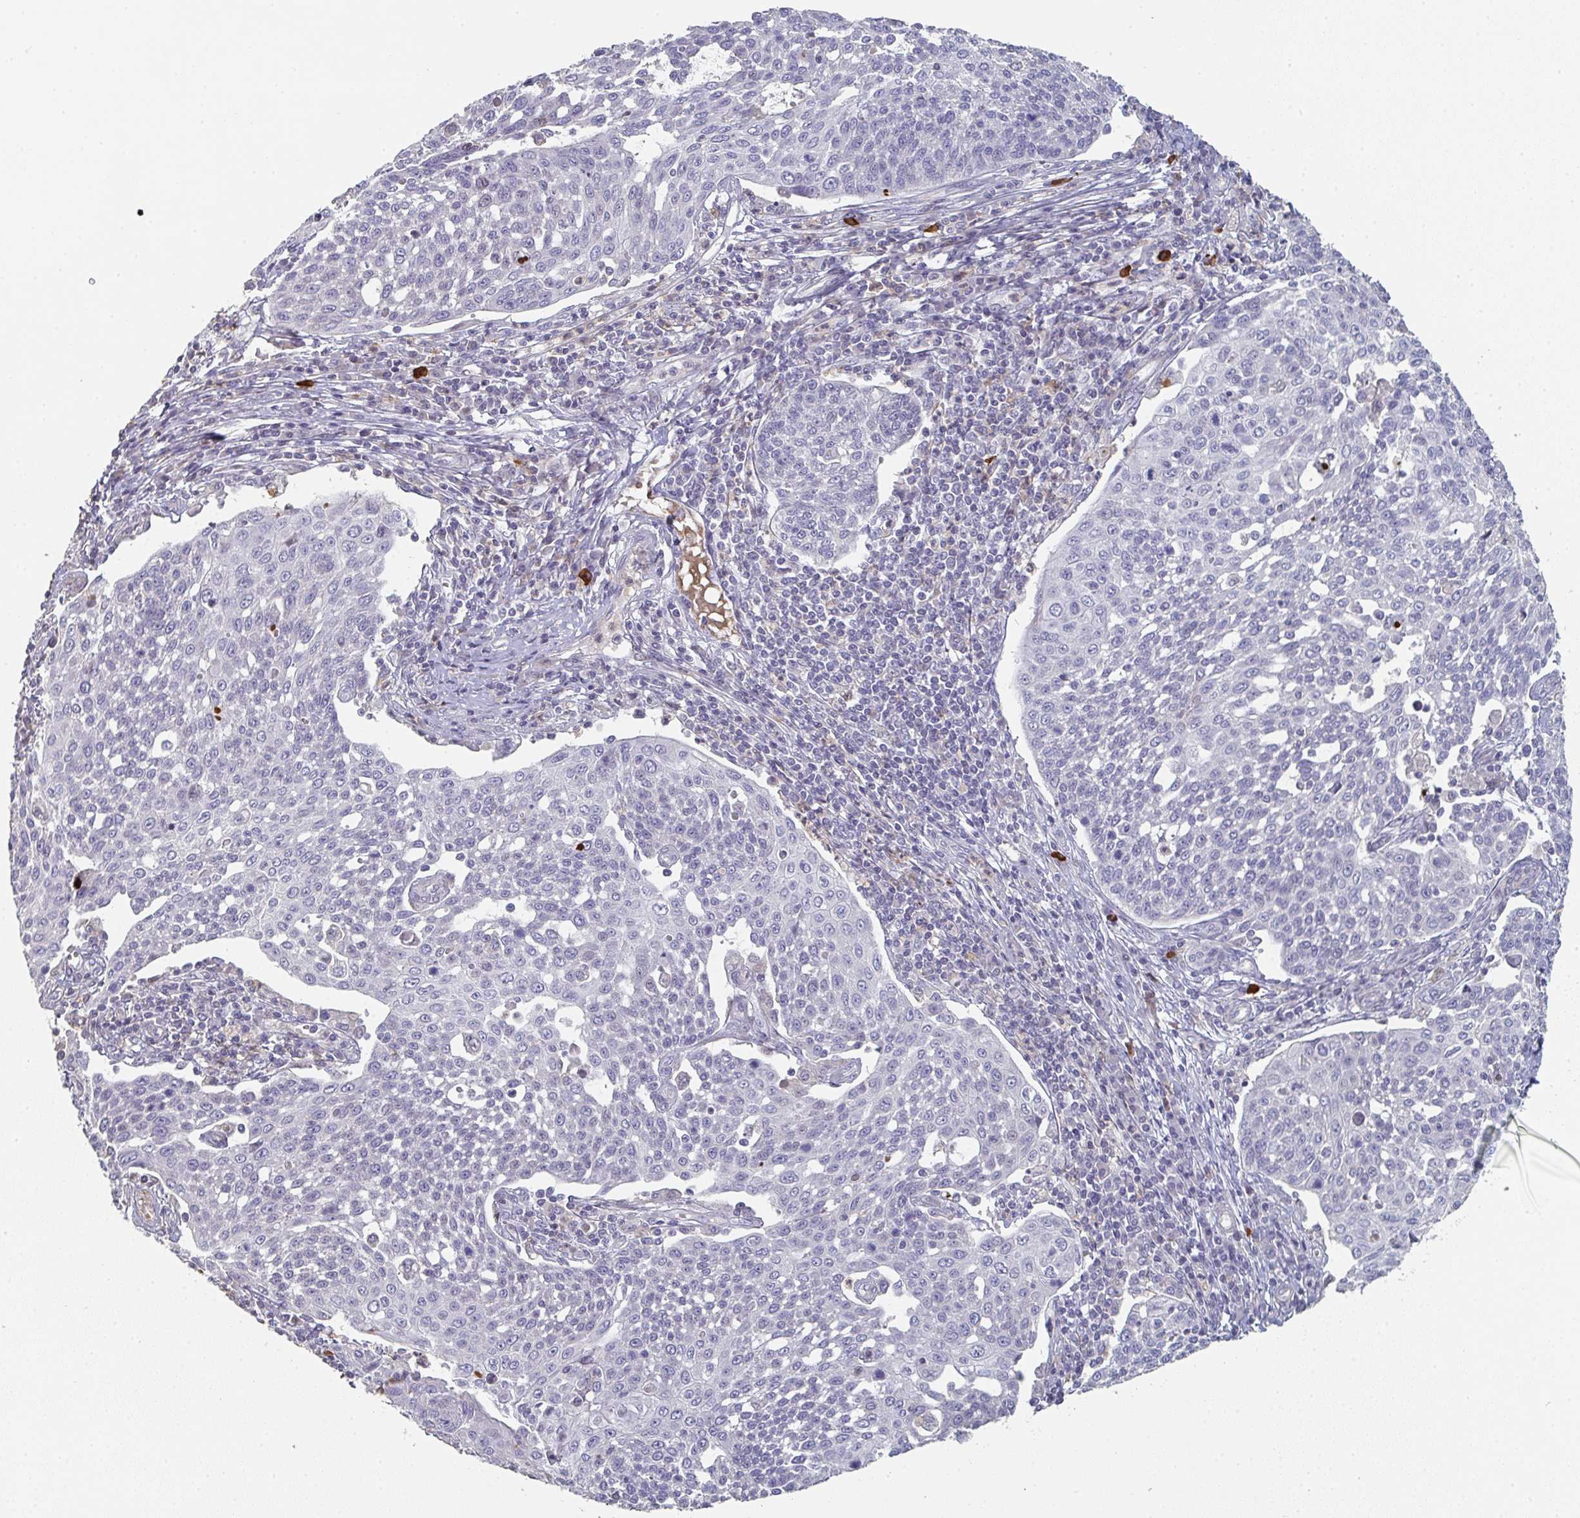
{"staining": {"intensity": "negative", "quantity": "none", "location": "none"}, "tissue": "cervical cancer", "cell_type": "Tumor cells", "image_type": "cancer", "snomed": [{"axis": "morphology", "description": "Squamous cell carcinoma, NOS"}, {"axis": "topography", "description": "Cervix"}], "caption": "IHC of cervical cancer (squamous cell carcinoma) shows no expression in tumor cells.", "gene": "A1CF", "patient": {"sex": "female", "age": 34}}